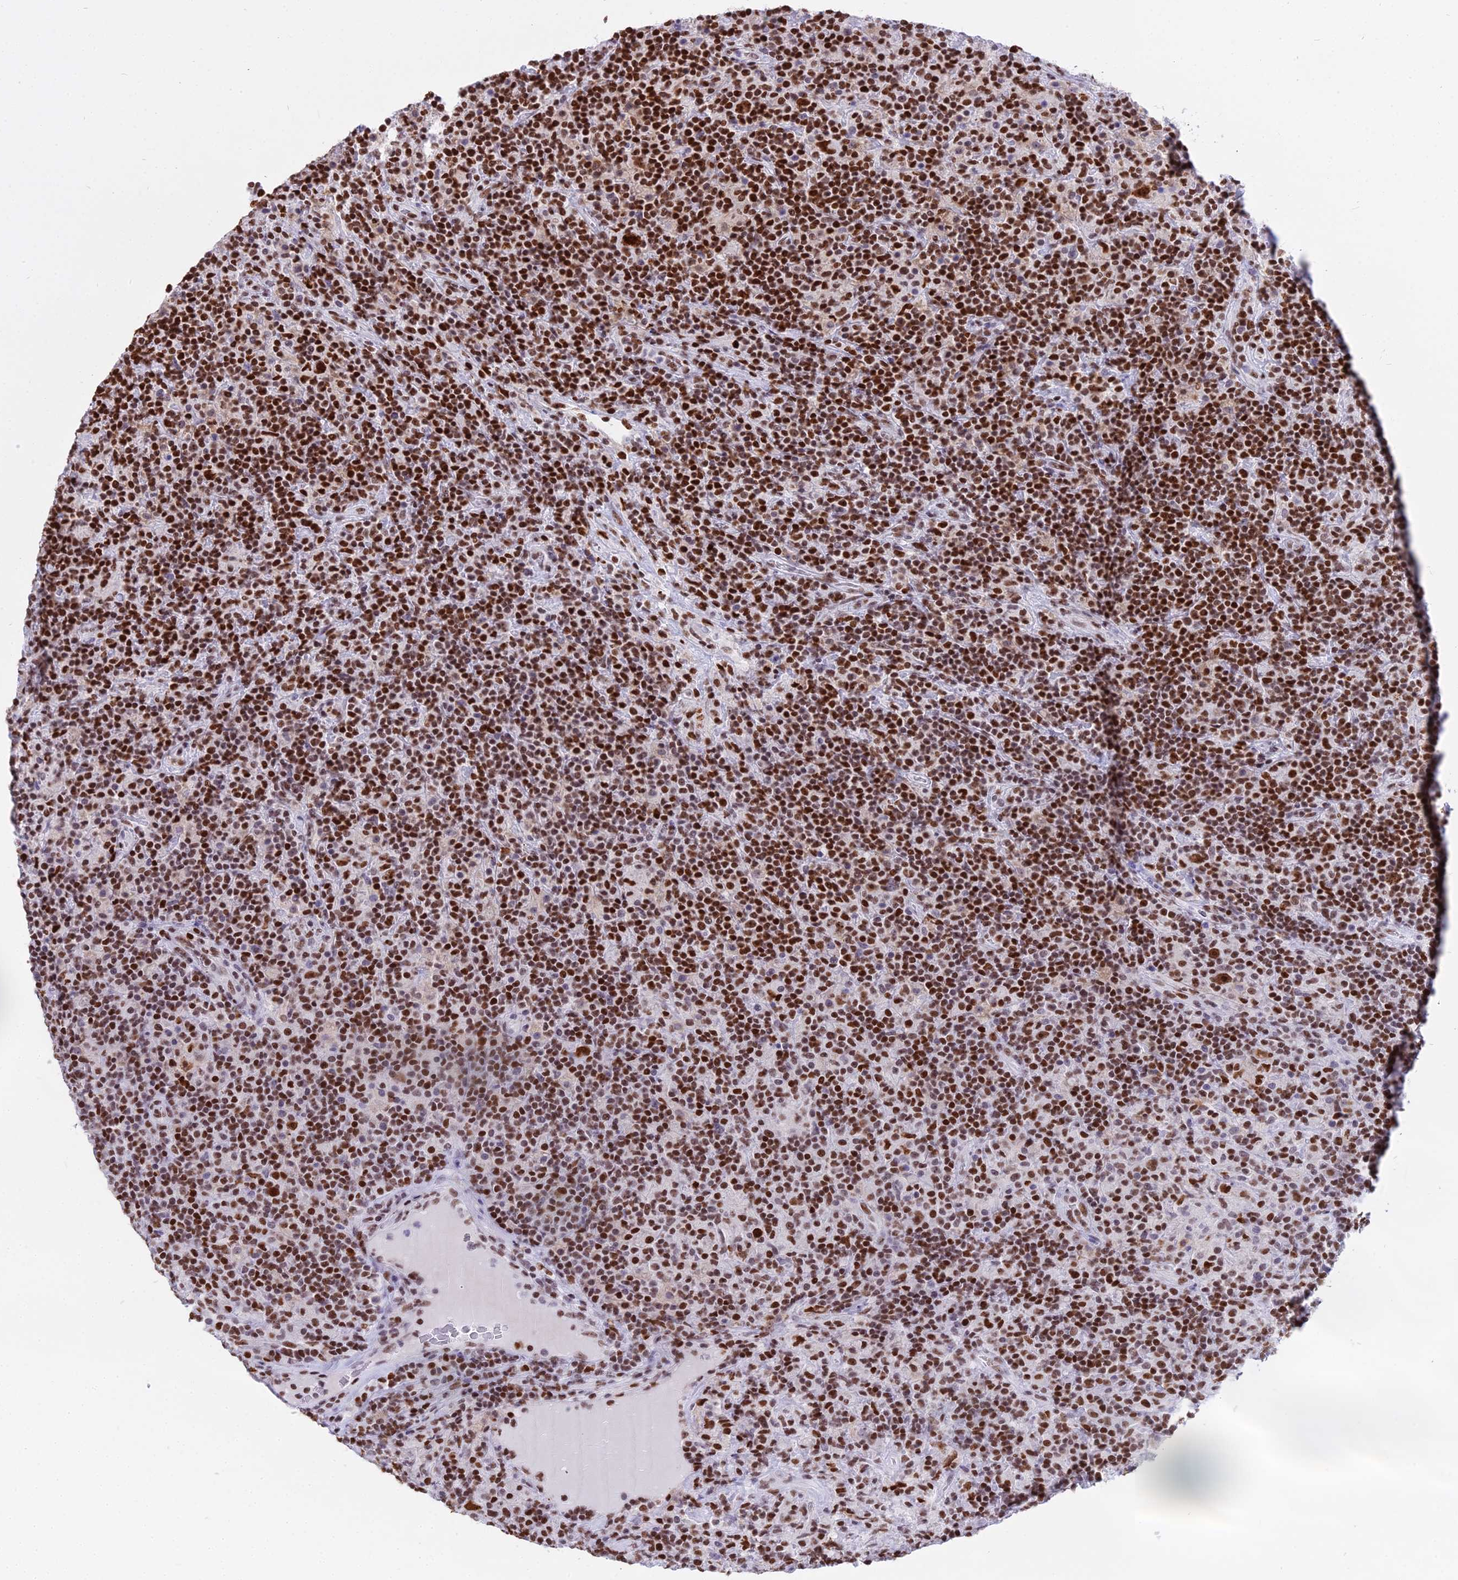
{"staining": {"intensity": "strong", "quantity": ">75%", "location": "nuclear"}, "tissue": "lymphoma", "cell_type": "Tumor cells", "image_type": "cancer", "snomed": [{"axis": "morphology", "description": "Hodgkin's disease, NOS"}, {"axis": "topography", "description": "Lymph node"}], "caption": "High-power microscopy captured an immunohistochemistry micrograph of Hodgkin's disease, revealing strong nuclear positivity in about >75% of tumor cells.", "gene": "PARP1", "patient": {"sex": "male", "age": 70}}